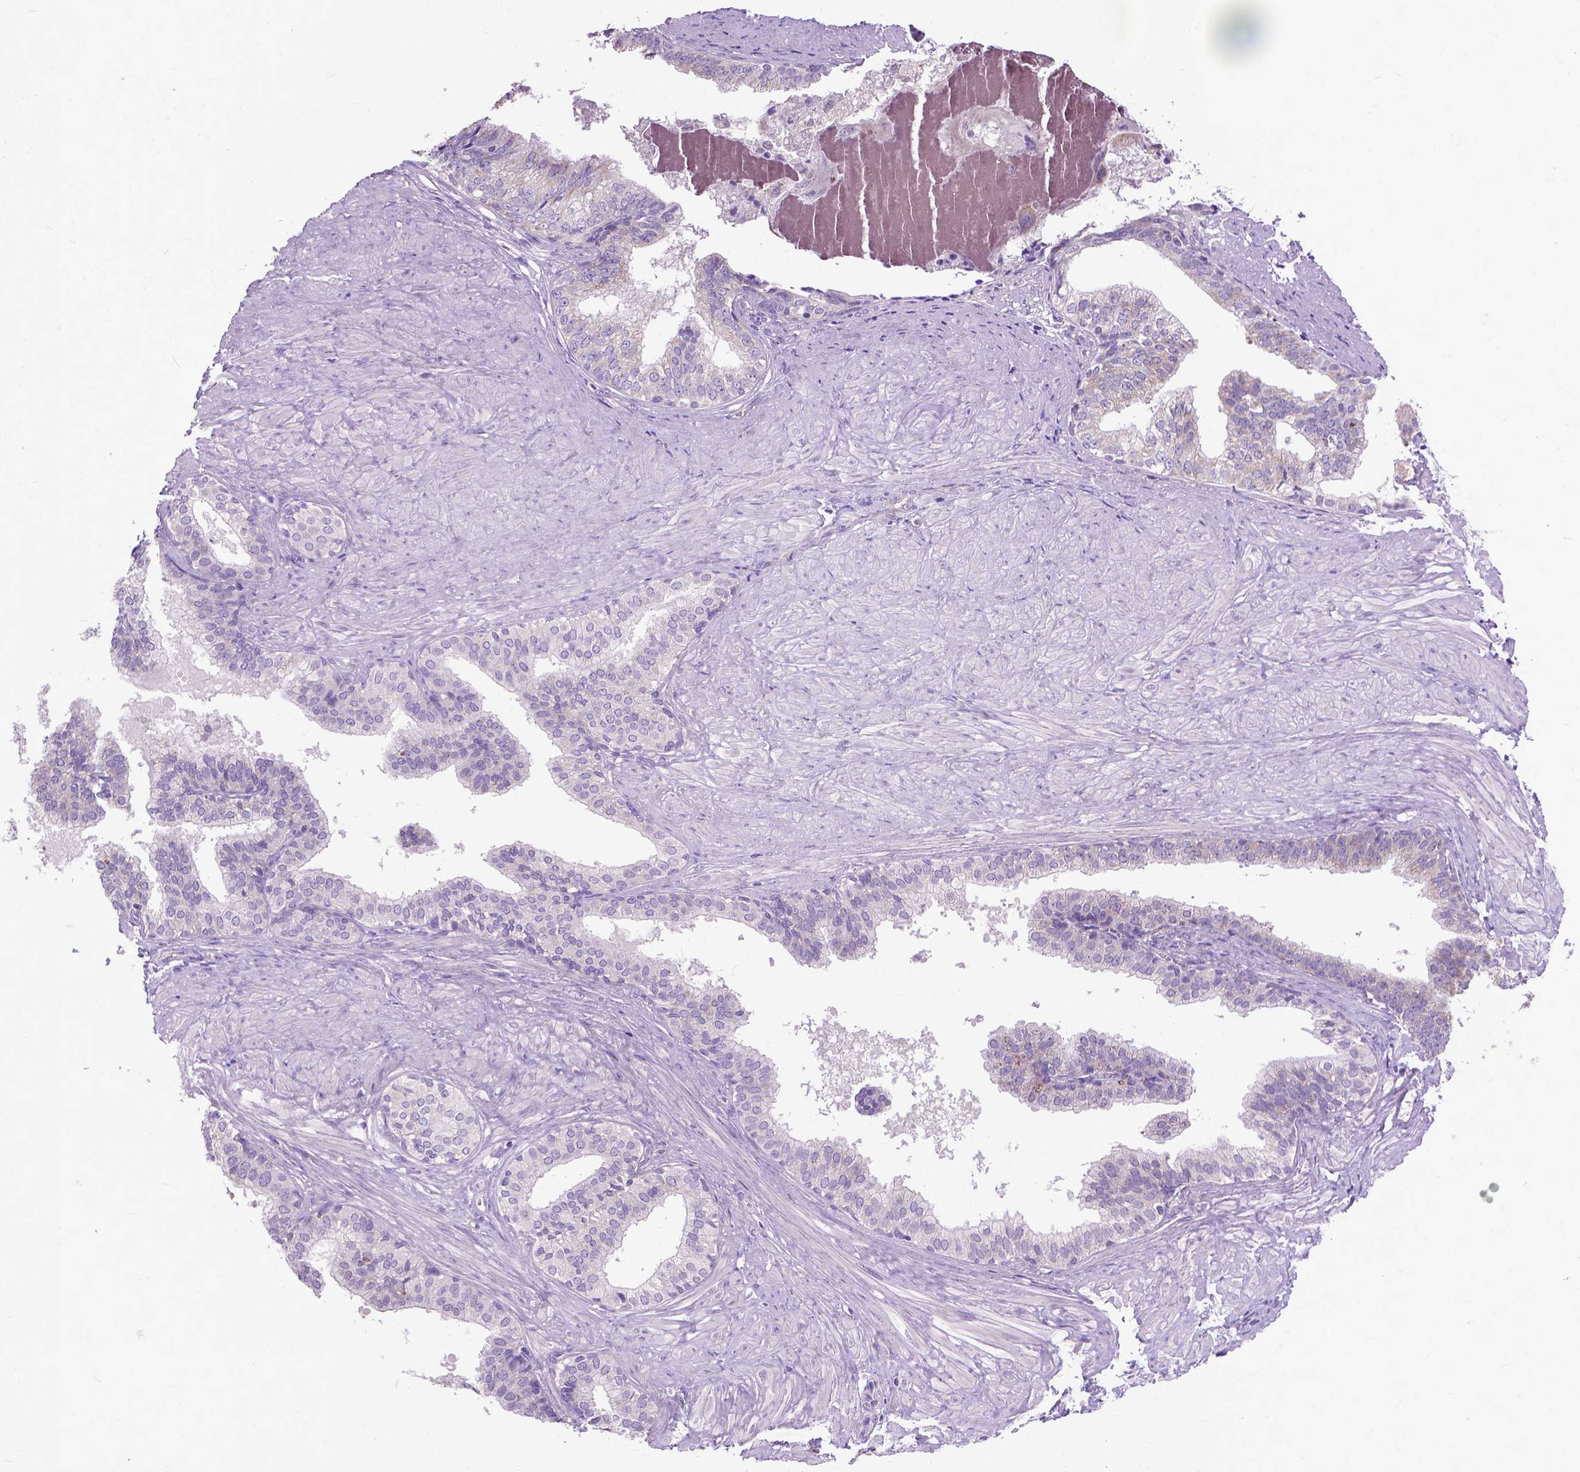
{"staining": {"intensity": "negative", "quantity": "none", "location": "none"}, "tissue": "prostate", "cell_type": "Glandular cells", "image_type": "normal", "snomed": [{"axis": "morphology", "description": "Normal tissue, NOS"}, {"axis": "topography", "description": "Prostate"}, {"axis": "topography", "description": "Peripheral nerve tissue"}], "caption": "Benign prostate was stained to show a protein in brown. There is no significant expression in glandular cells. The staining was performed using DAB (3,3'-diaminobenzidine) to visualize the protein expression in brown, while the nuclei were stained in blue with hematoxylin (Magnification: 20x).", "gene": "SYN1", "patient": {"sex": "male", "age": 55}}